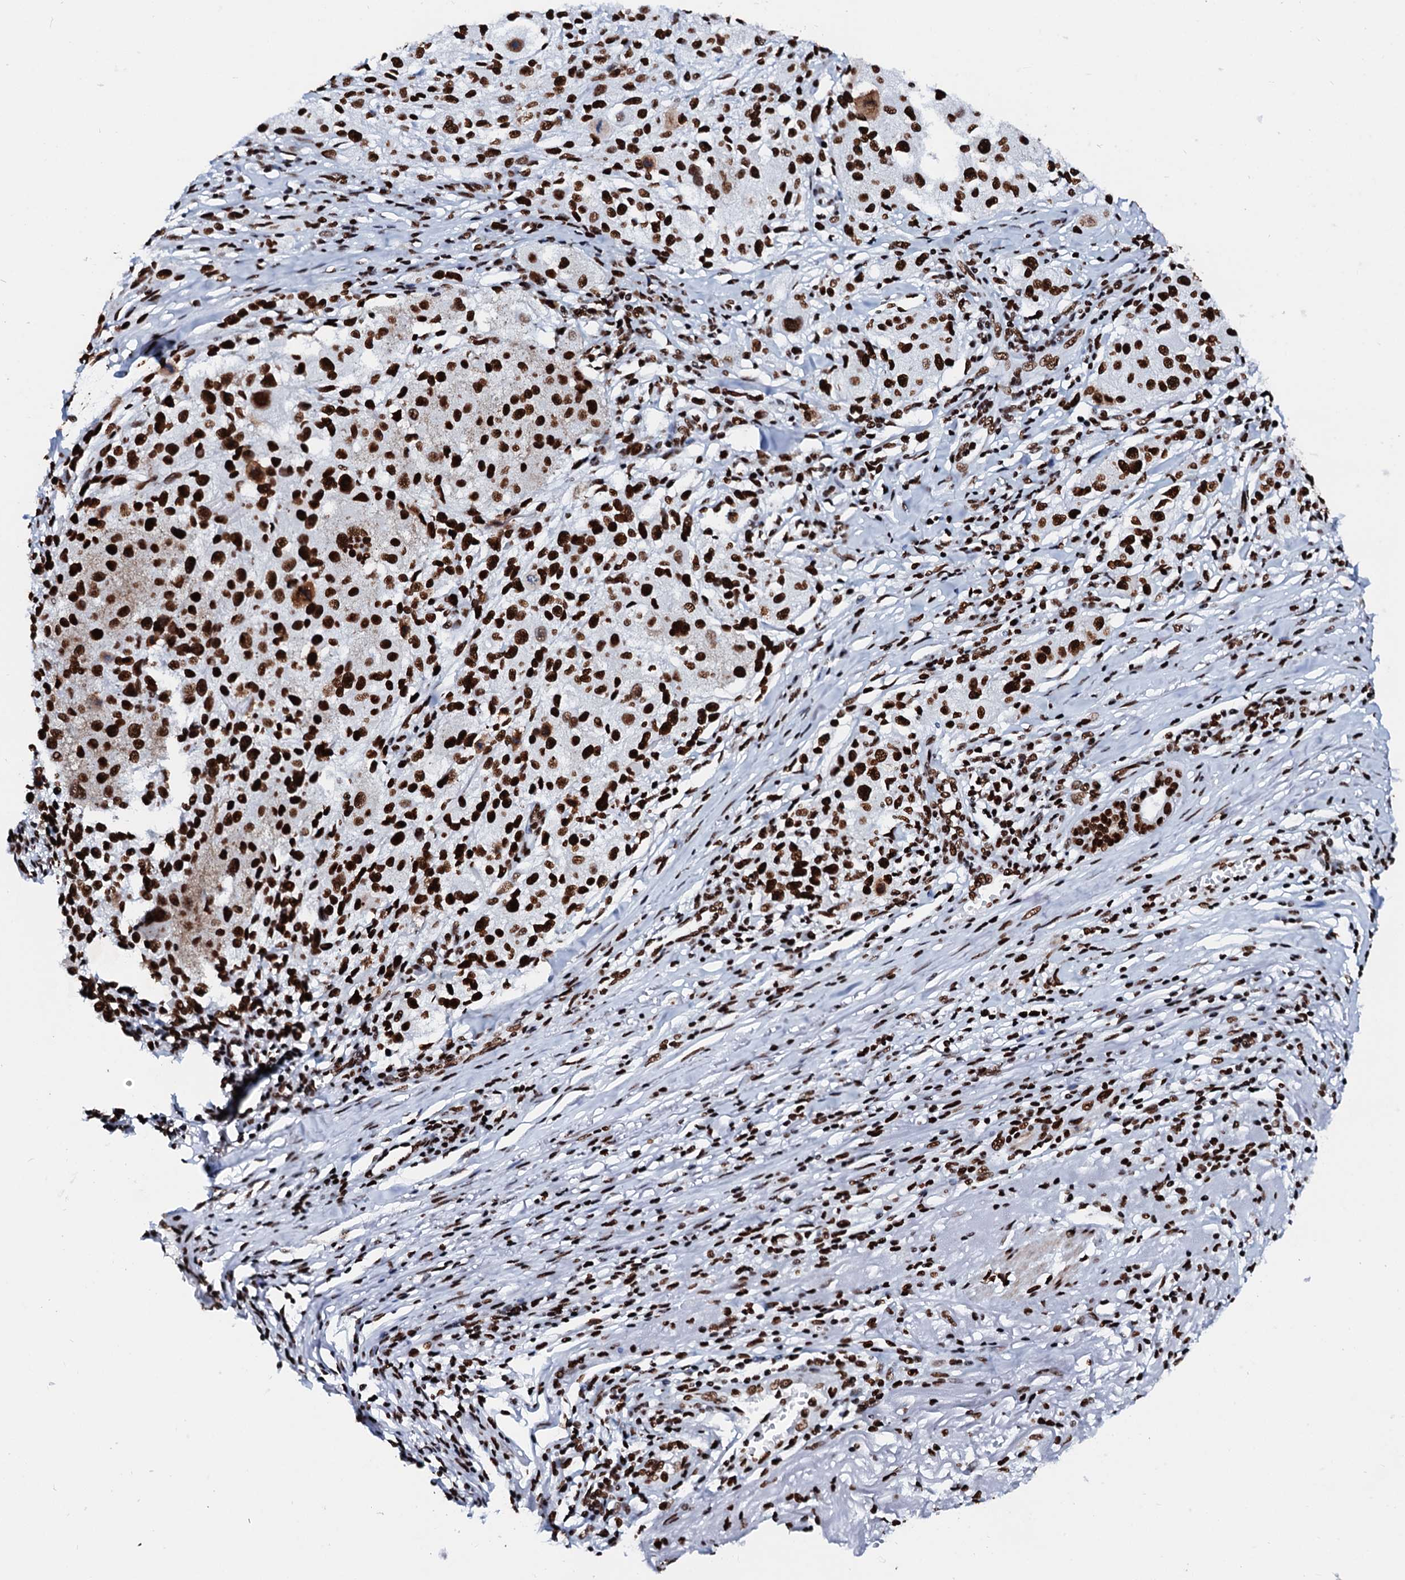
{"staining": {"intensity": "strong", "quantity": ">75%", "location": "nuclear"}, "tissue": "melanoma", "cell_type": "Tumor cells", "image_type": "cancer", "snomed": [{"axis": "morphology", "description": "Necrosis, NOS"}, {"axis": "morphology", "description": "Malignant melanoma, NOS"}, {"axis": "topography", "description": "Skin"}], "caption": "Immunohistochemical staining of malignant melanoma reveals high levels of strong nuclear positivity in about >75% of tumor cells.", "gene": "RALY", "patient": {"sex": "female", "age": 87}}